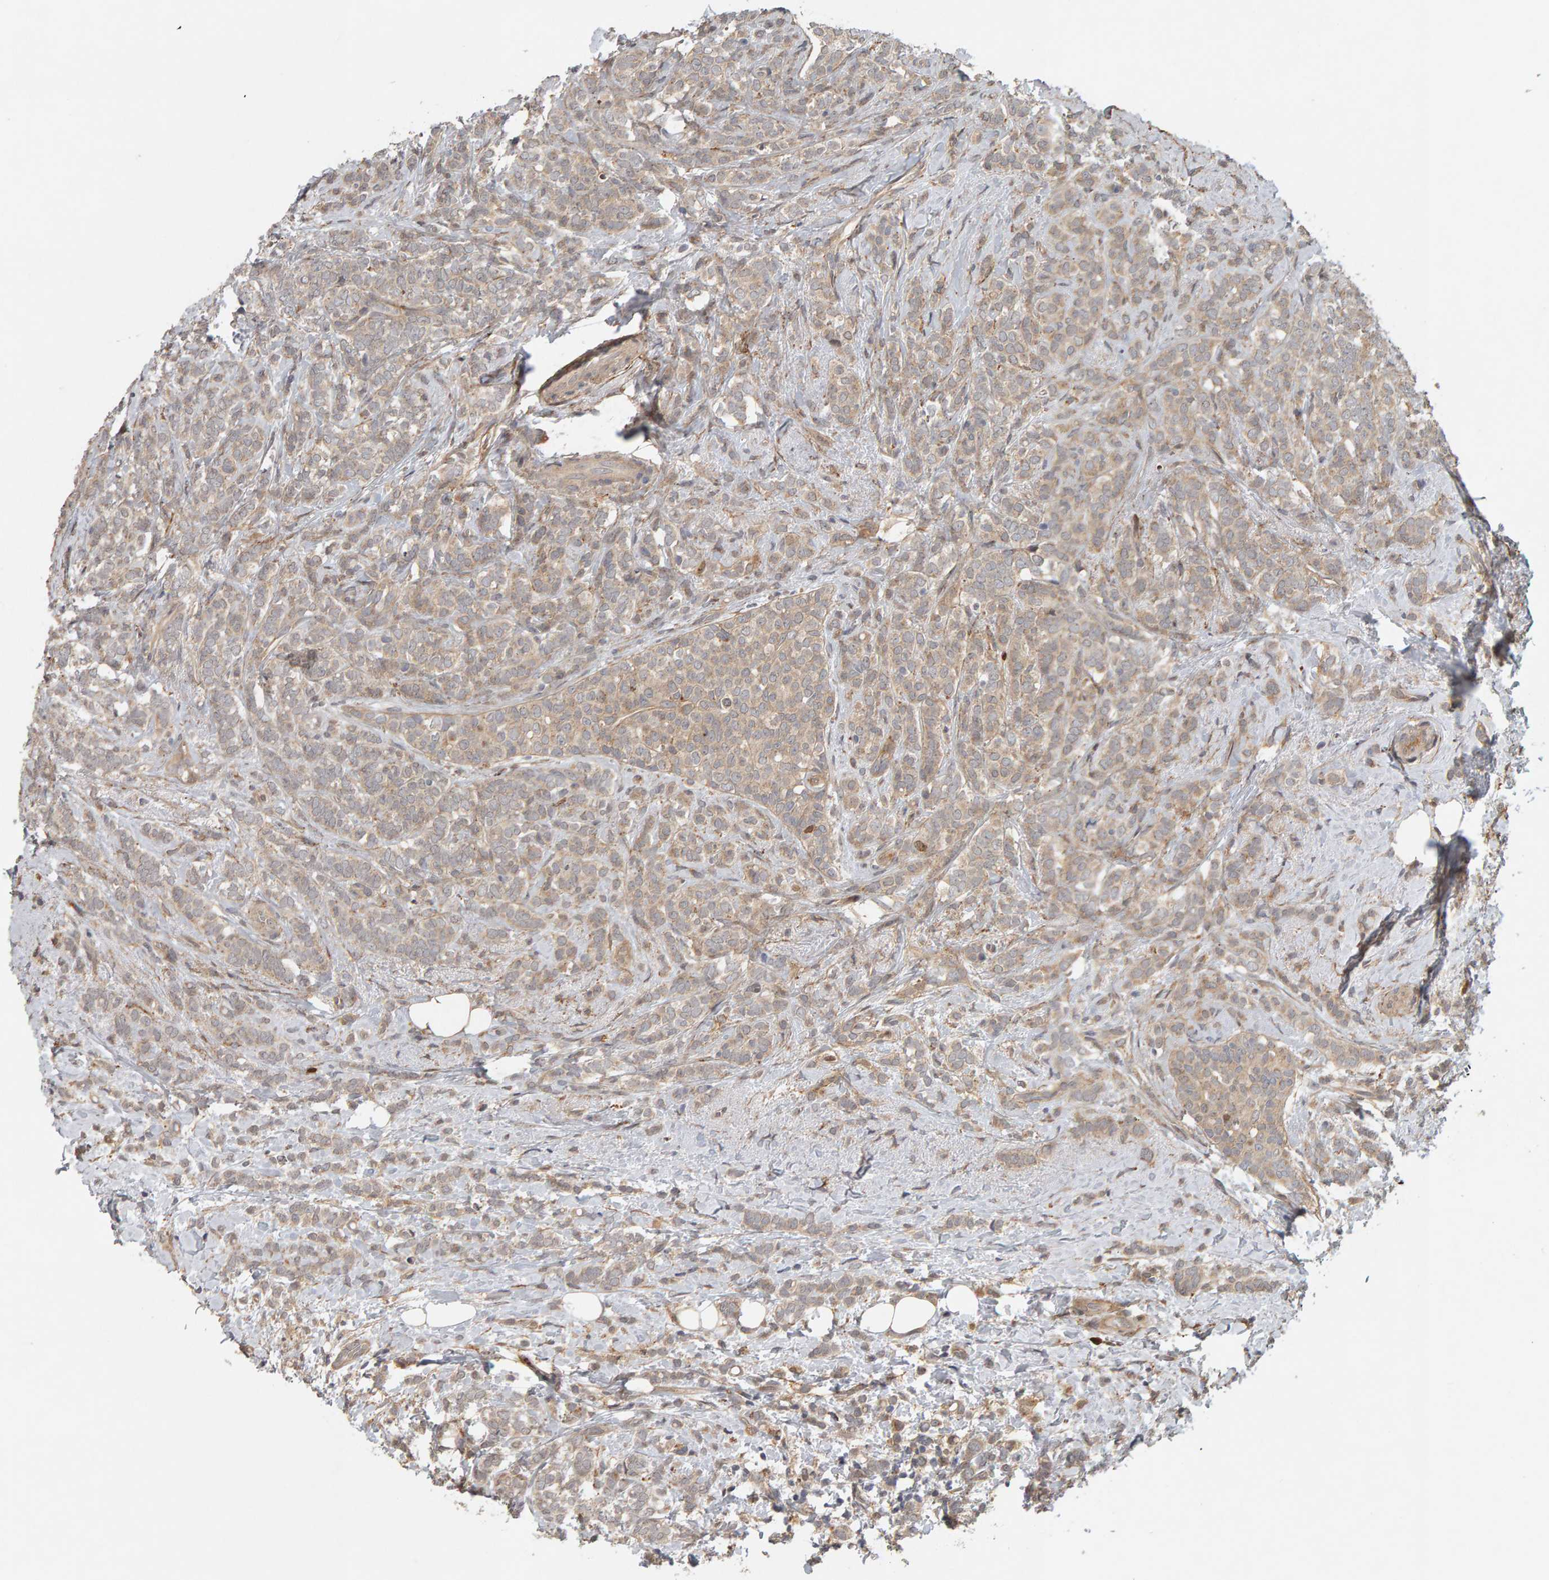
{"staining": {"intensity": "weak", "quantity": "25%-75%", "location": "cytoplasmic/membranous"}, "tissue": "breast cancer", "cell_type": "Tumor cells", "image_type": "cancer", "snomed": [{"axis": "morphology", "description": "Lobular carcinoma"}, {"axis": "topography", "description": "Breast"}], "caption": "Weak cytoplasmic/membranous protein staining is seen in about 25%-75% of tumor cells in breast lobular carcinoma. The staining is performed using DAB brown chromogen to label protein expression. The nuclei are counter-stained blue using hematoxylin.", "gene": "CDCA5", "patient": {"sex": "female", "age": 50}}